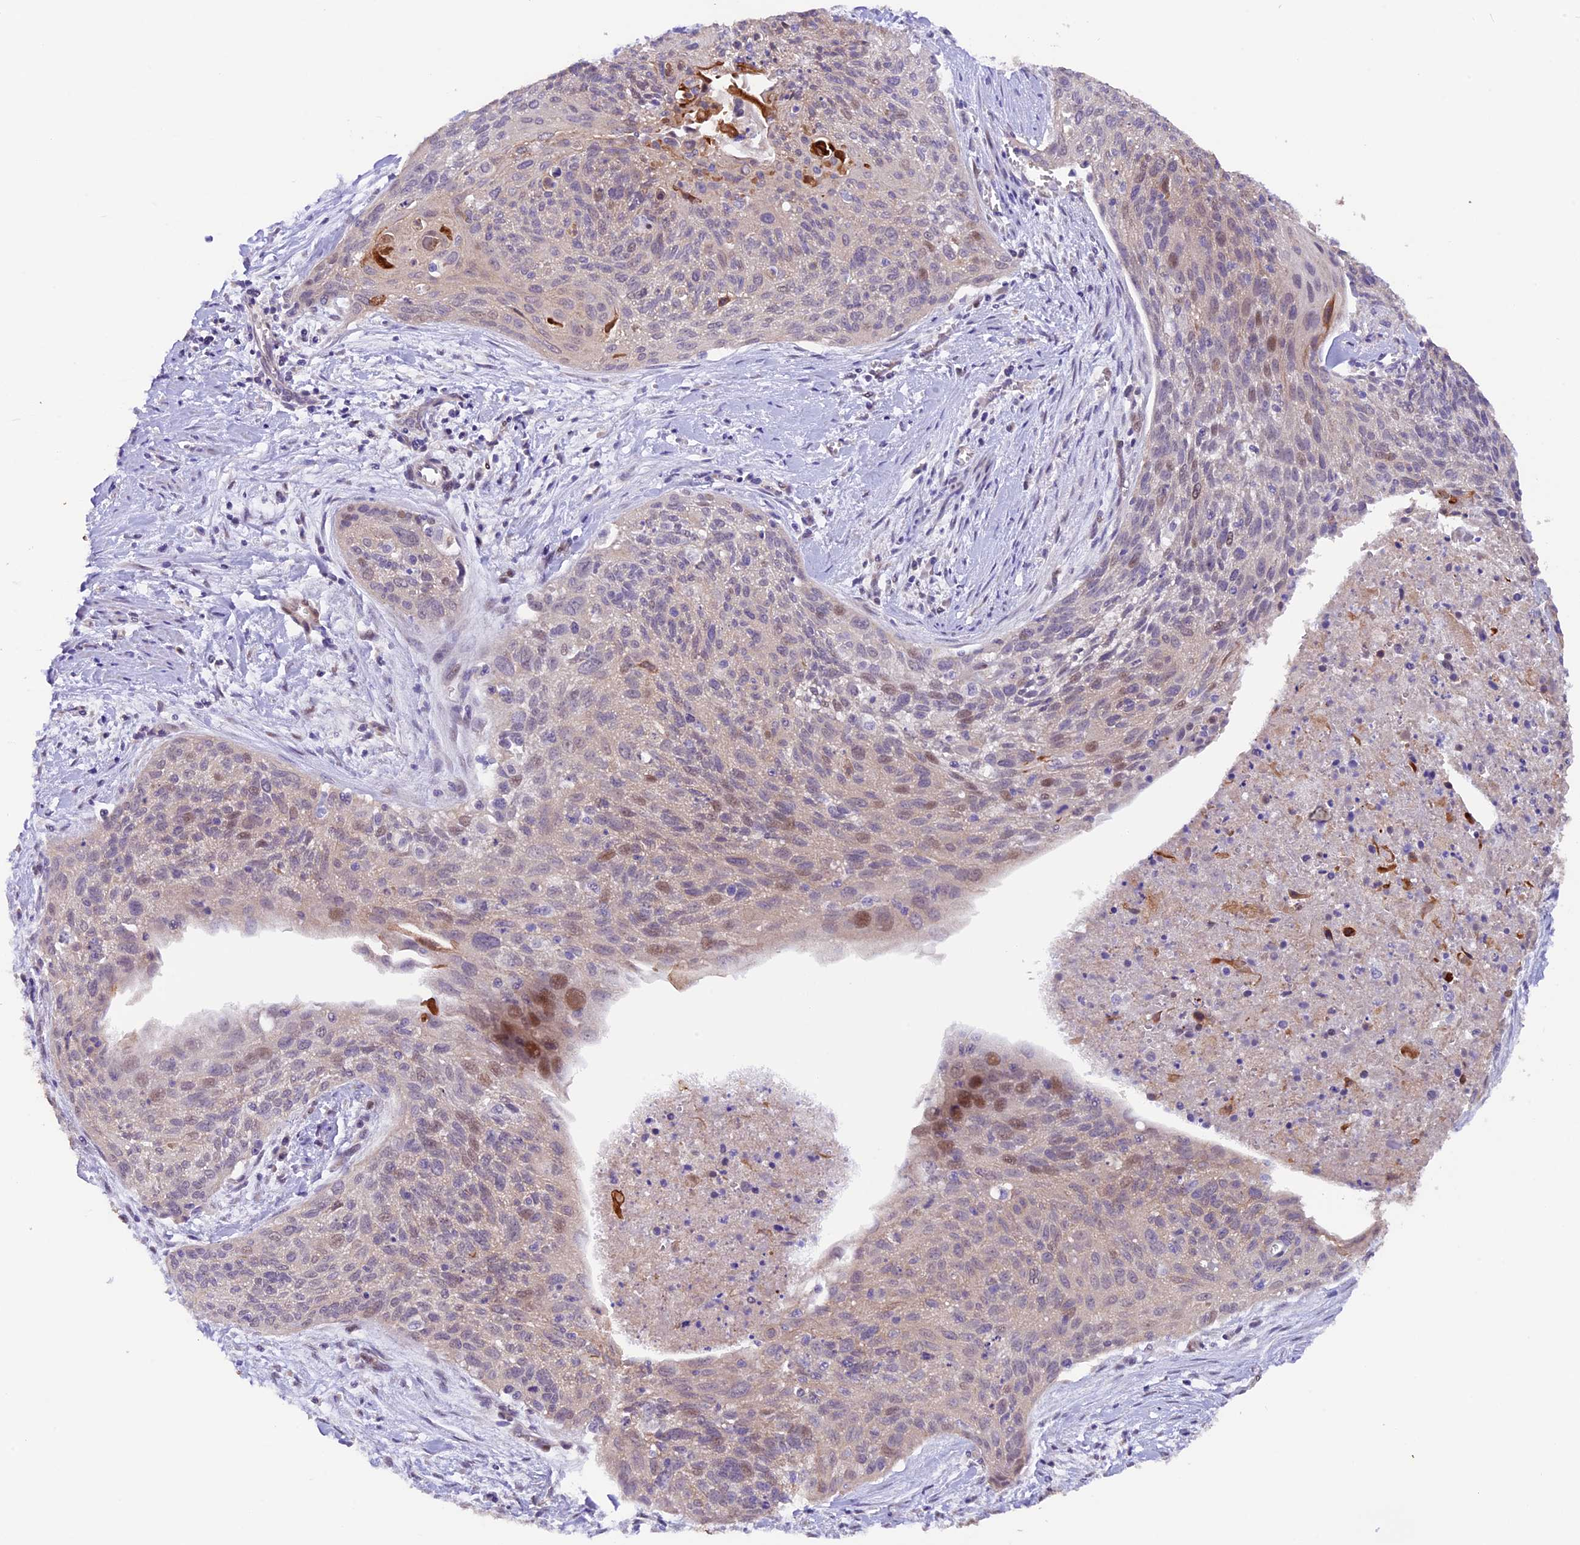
{"staining": {"intensity": "weak", "quantity": "25%-75%", "location": "nuclear"}, "tissue": "cervical cancer", "cell_type": "Tumor cells", "image_type": "cancer", "snomed": [{"axis": "morphology", "description": "Squamous cell carcinoma, NOS"}, {"axis": "topography", "description": "Cervix"}], "caption": "IHC of squamous cell carcinoma (cervical) exhibits low levels of weak nuclear expression in approximately 25%-75% of tumor cells. The staining was performed using DAB (3,3'-diaminobenzidine), with brown indicating positive protein expression. Nuclei are stained blue with hematoxylin.", "gene": "NCK2", "patient": {"sex": "female", "age": 55}}